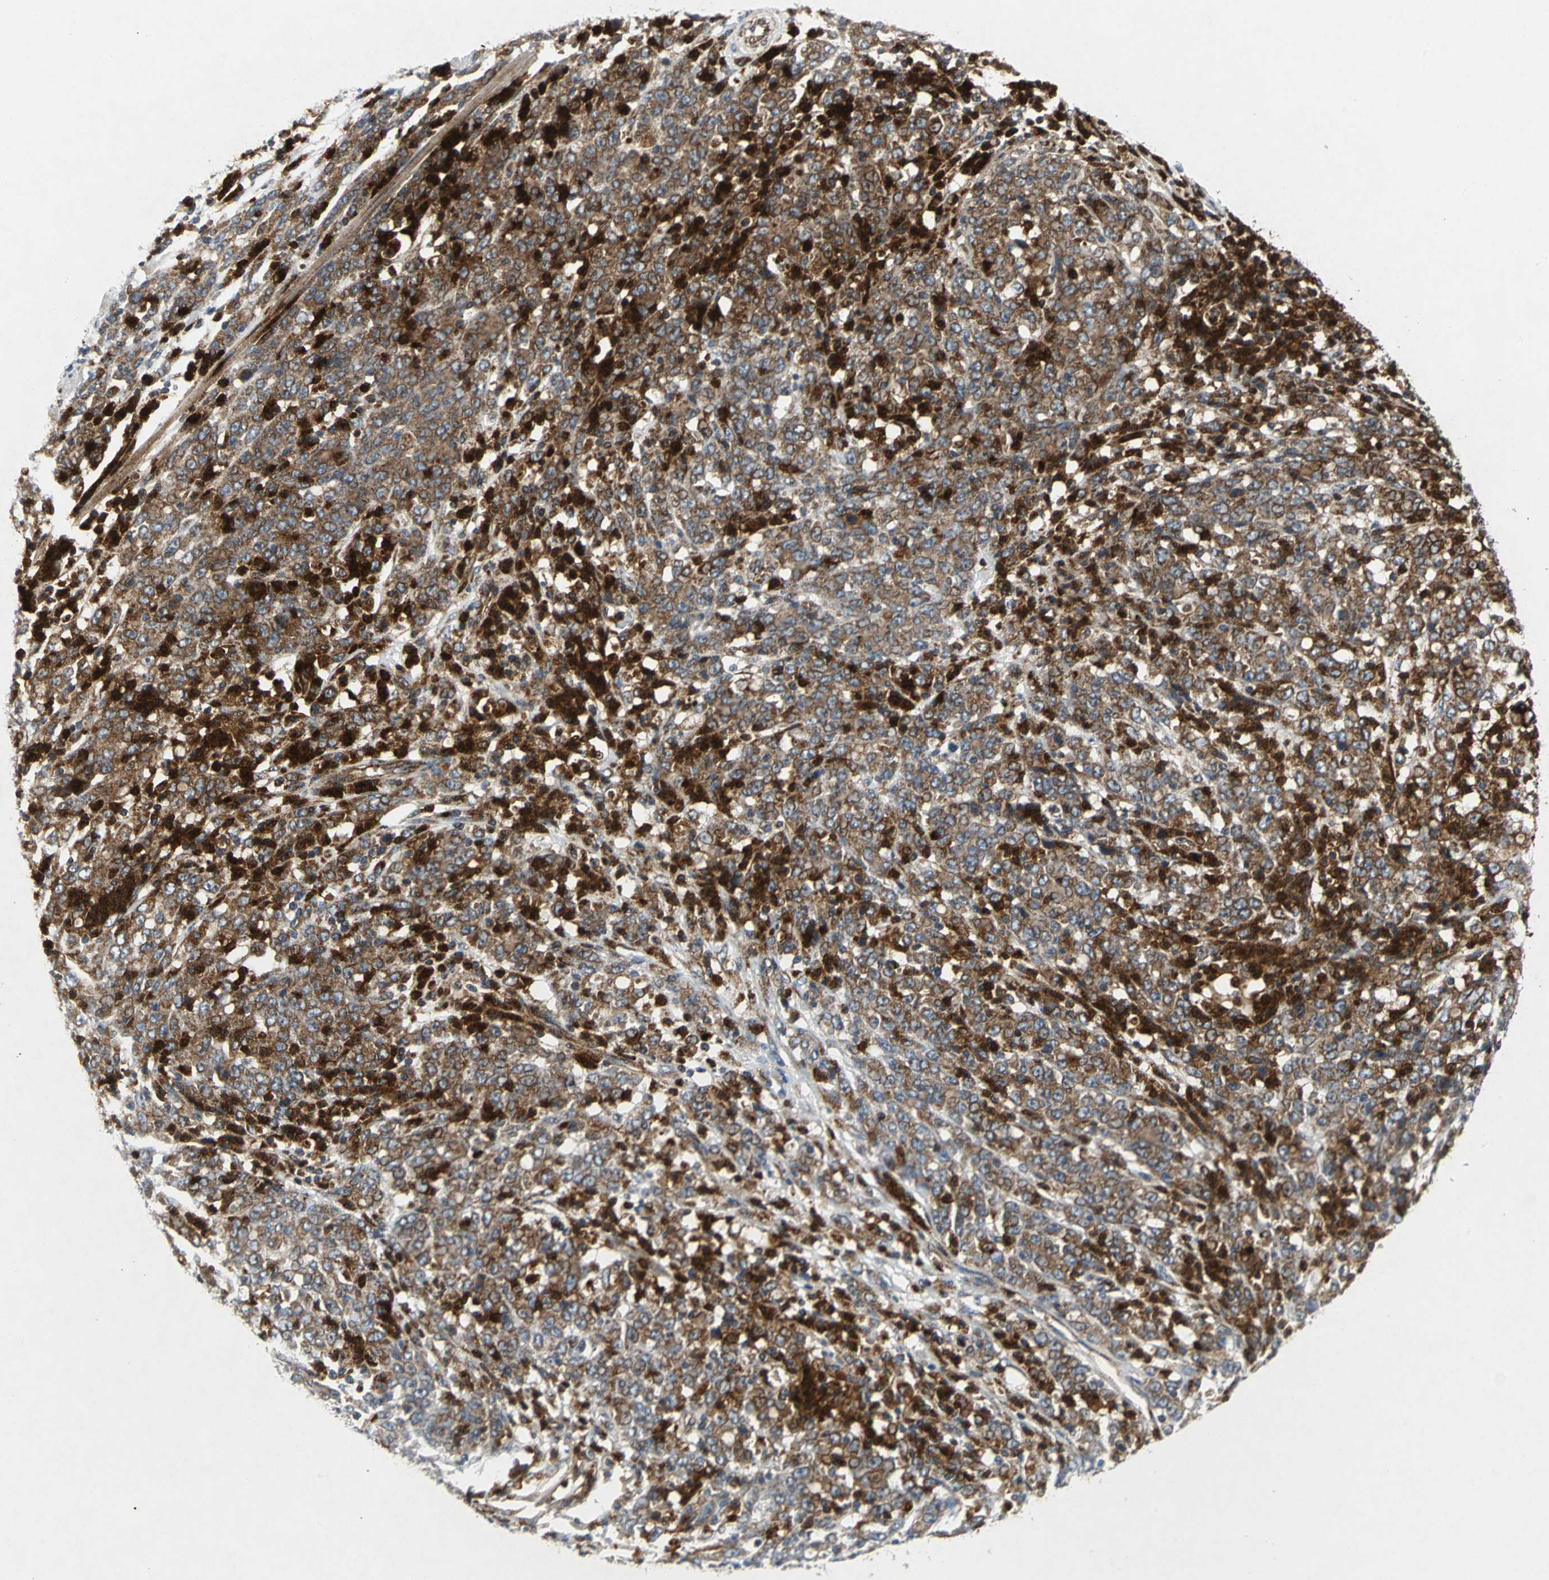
{"staining": {"intensity": "moderate", "quantity": ">75%", "location": "cytoplasmic/membranous"}, "tissue": "stomach cancer", "cell_type": "Tumor cells", "image_type": "cancer", "snomed": [{"axis": "morphology", "description": "Adenocarcinoma, NOS"}, {"axis": "topography", "description": "Stomach, lower"}], "caption": "IHC image of neoplastic tissue: adenocarcinoma (stomach) stained using immunohistochemistry (IHC) exhibits medium levels of moderate protein expression localized specifically in the cytoplasmic/membranous of tumor cells, appearing as a cytoplasmic/membranous brown color.", "gene": "SPPL2B", "patient": {"sex": "female", "age": 71}}